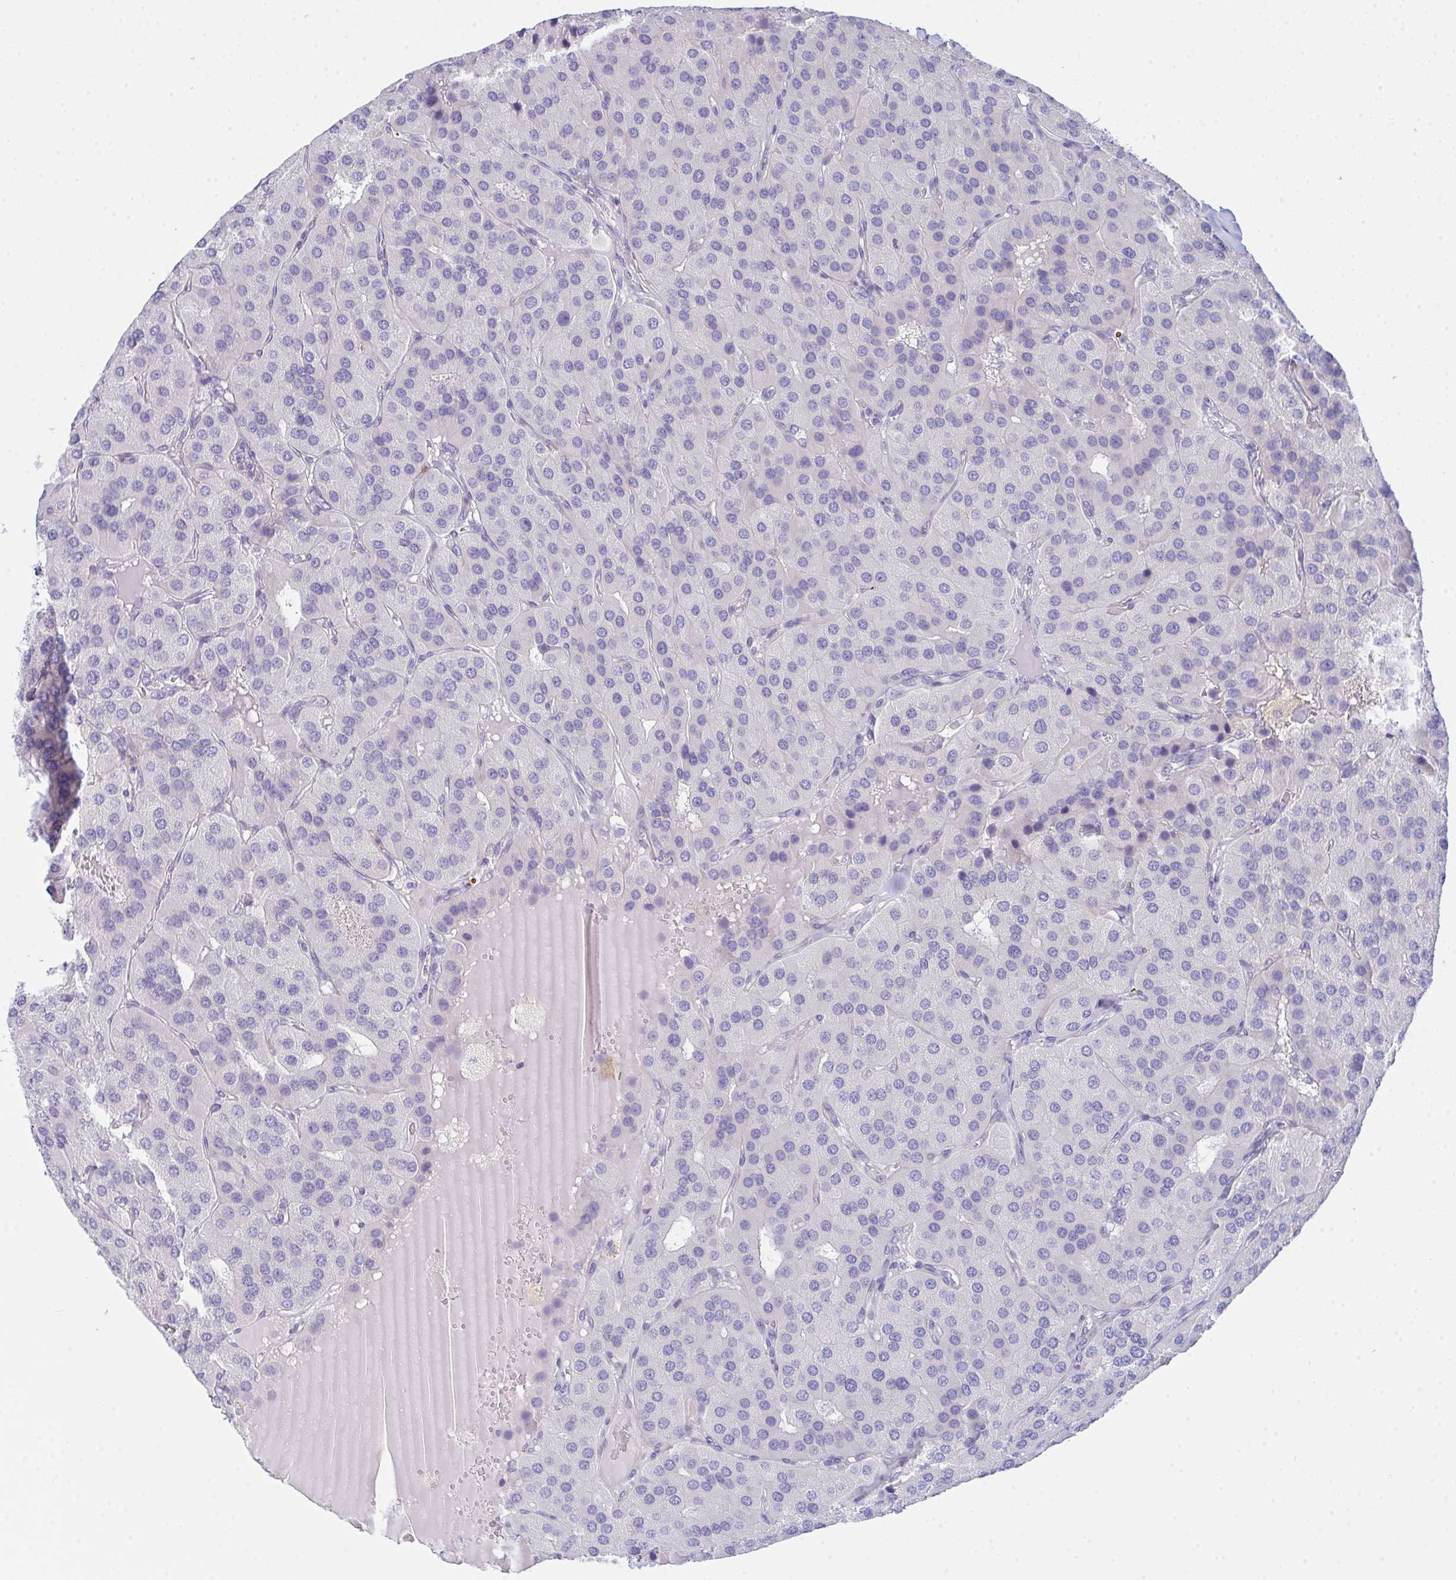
{"staining": {"intensity": "negative", "quantity": "none", "location": "none"}, "tissue": "parathyroid gland", "cell_type": "Glandular cells", "image_type": "normal", "snomed": [{"axis": "morphology", "description": "Normal tissue, NOS"}, {"axis": "morphology", "description": "Adenoma, NOS"}, {"axis": "topography", "description": "Parathyroid gland"}], "caption": "The IHC image has no significant positivity in glandular cells of parathyroid gland. (DAB immunohistochemistry (IHC) with hematoxylin counter stain).", "gene": "CEP170B", "patient": {"sex": "female", "age": 86}}